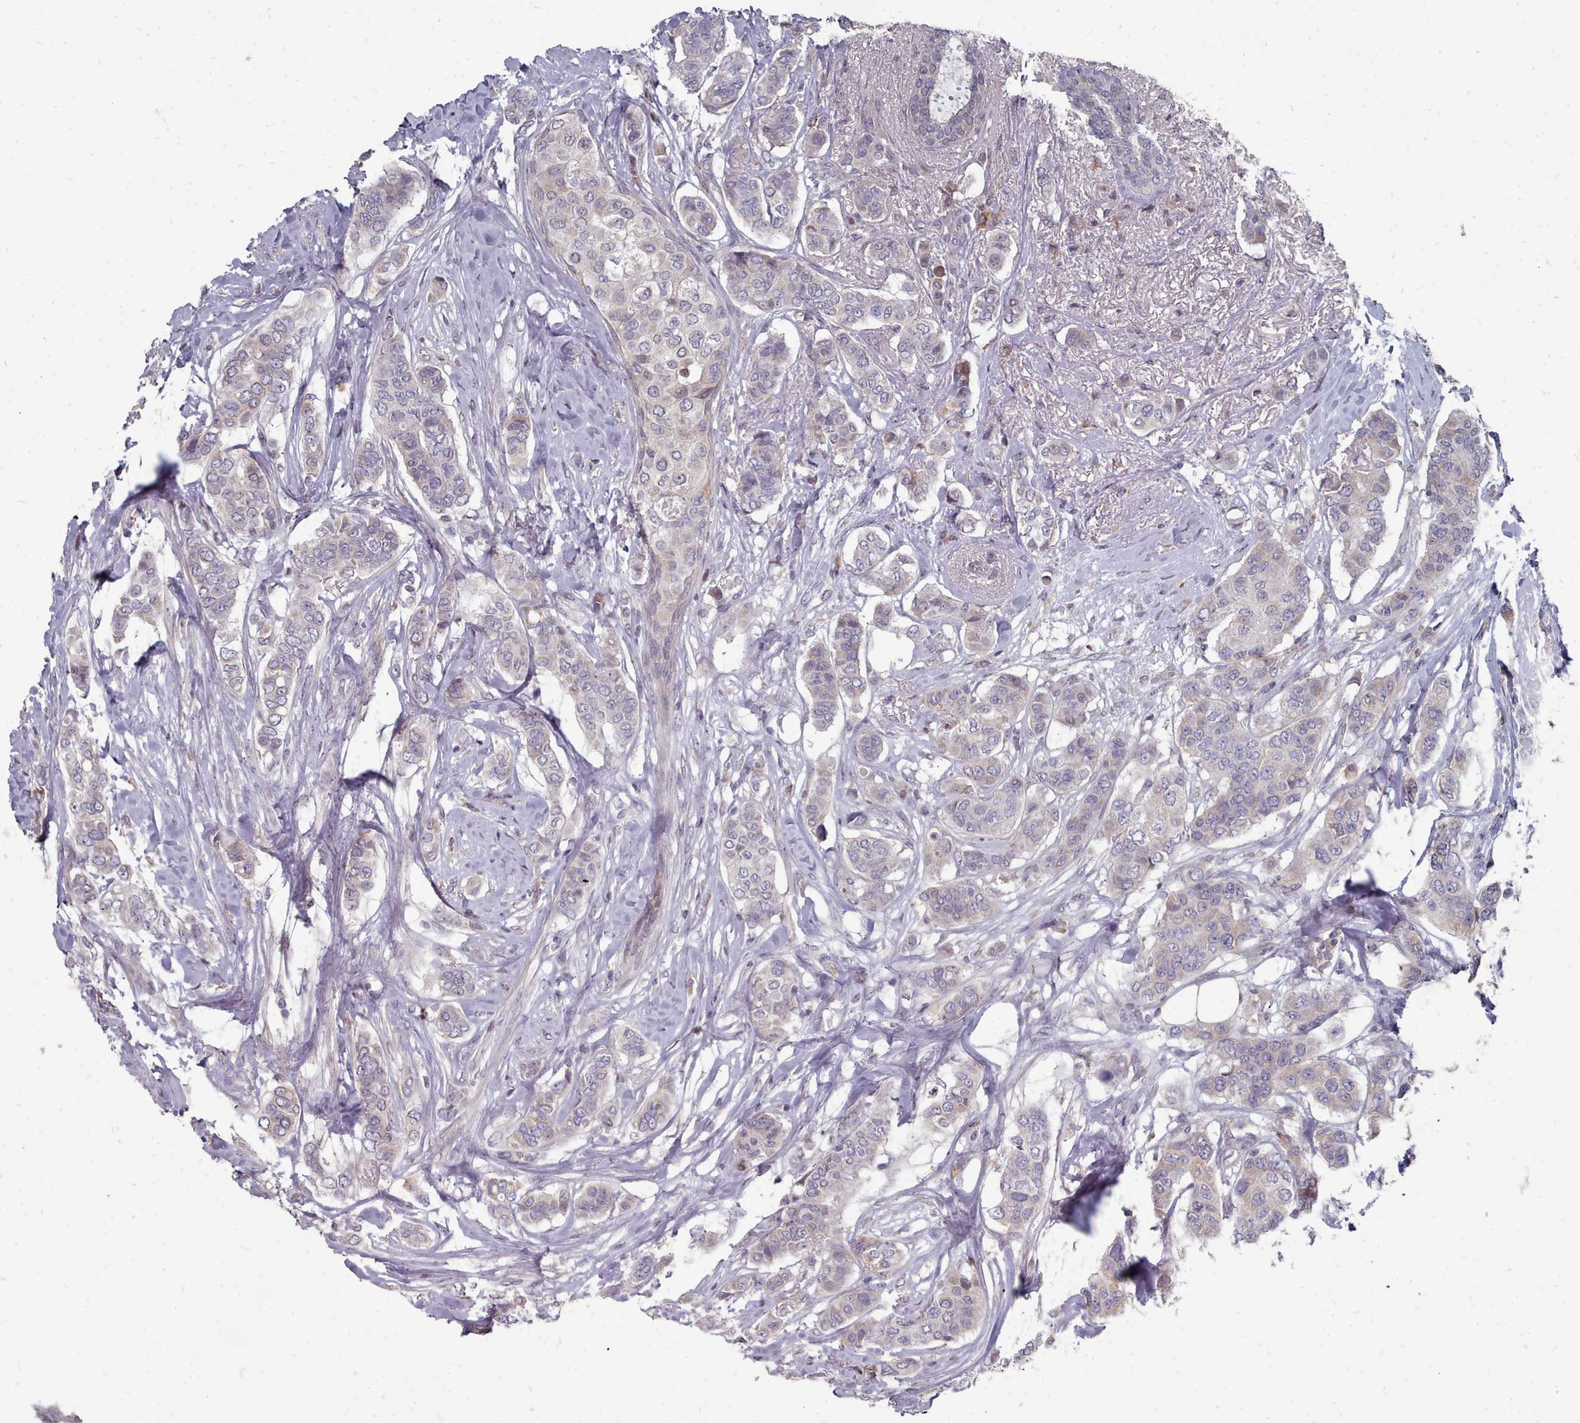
{"staining": {"intensity": "negative", "quantity": "none", "location": "none"}, "tissue": "breast cancer", "cell_type": "Tumor cells", "image_type": "cancer", "snomed": [{"axis": "morphology", "description": "Lobular carcinoma"}, {"axis": "topography", "description": "Breast"}], "caption": "Image shows no protein expression in tumor cells of breast lobular carcinoma tissue.", "gene": "ACKR3", "patient": {"sex": "female", "age": 51}}